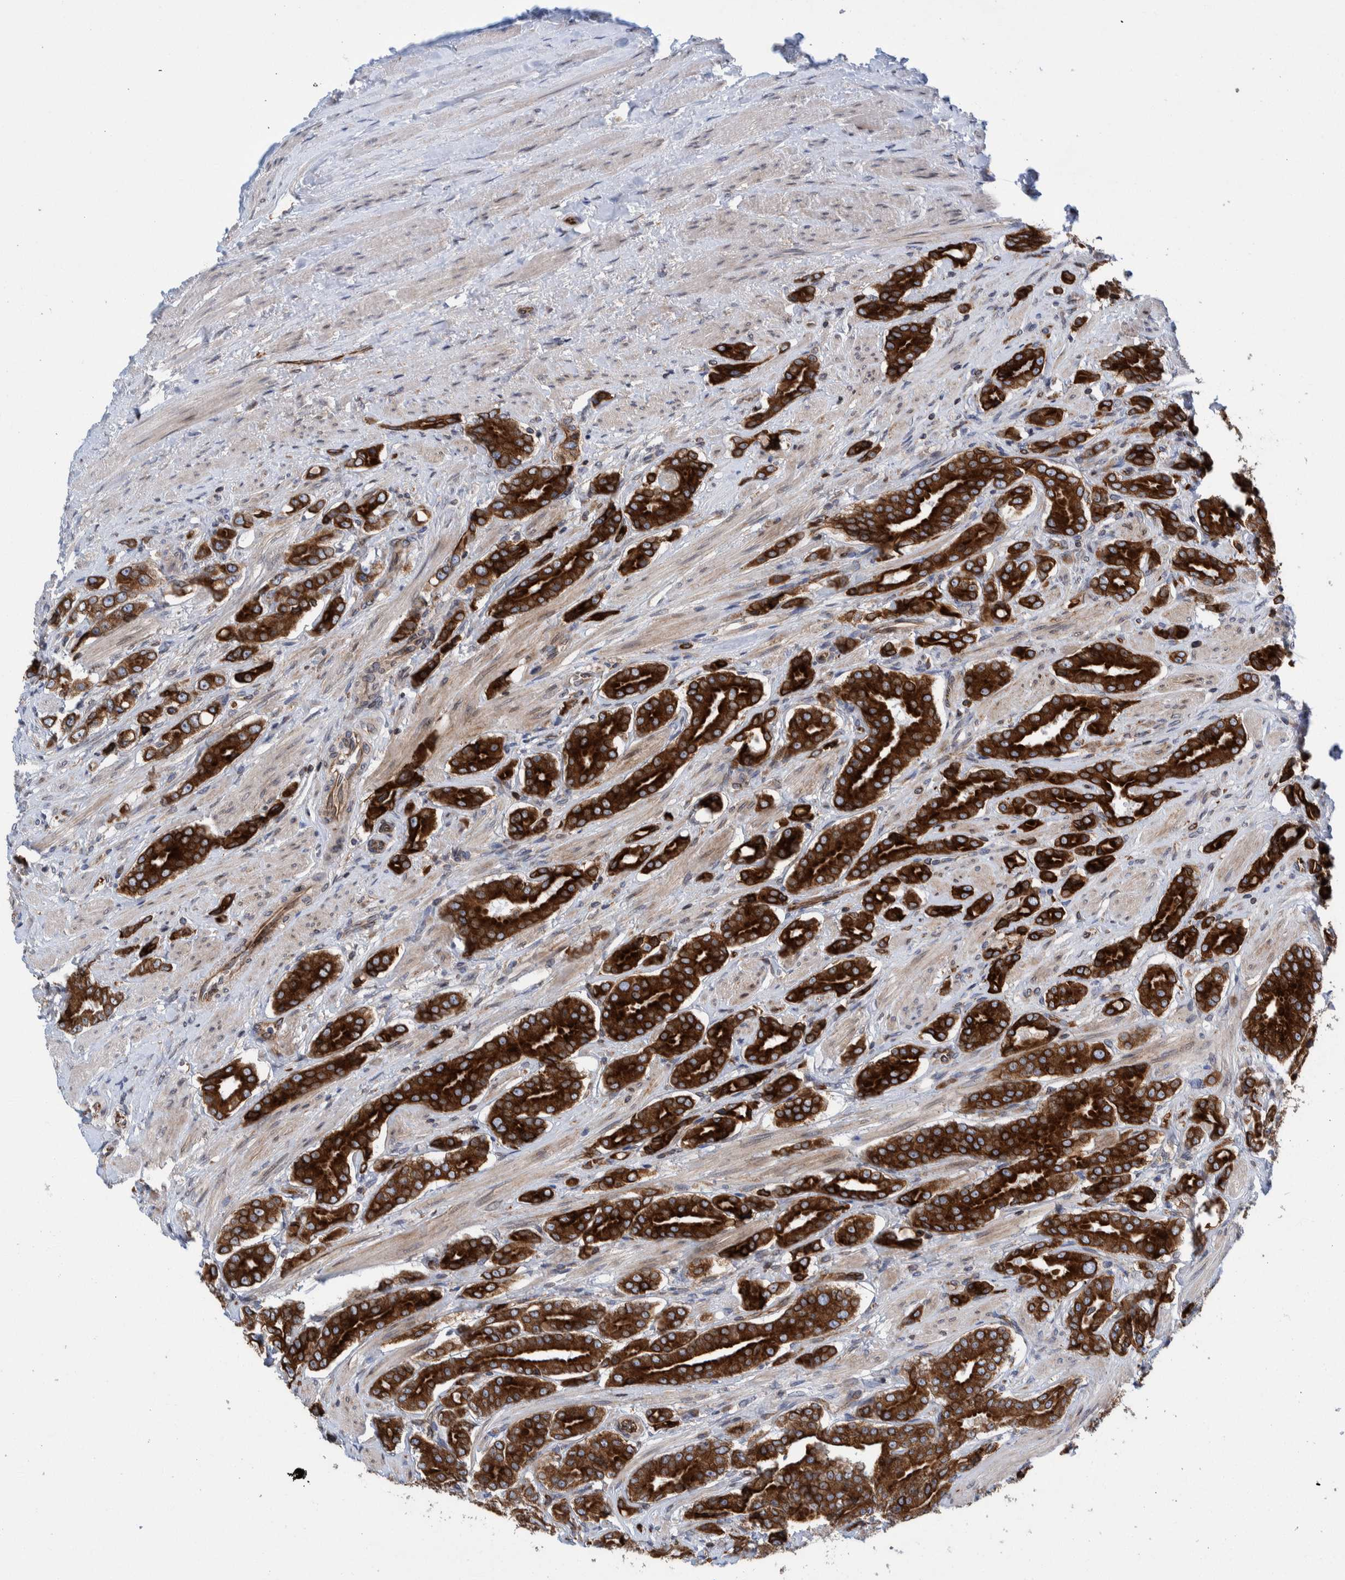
{"staining": {"intensity": "strong", "quantity": ">75%", "location": "cytoplasmic/membranous"}, "tissue": "prostate cancer", "cell_type": "Tumor cells", "image_type": "cancer", "snomed": [{"axis": "morphology", "description": "Adenocarcinoma, High grade"}, {"axis": "topography", "description": "Prostate"}], "caption": "Tumor cells show high levels of strong cytoplasmic/membranous positivity in about >75% of cells in human prostate high-grade adenocarcinoma. (Brightfield microscopy of DAB IHC at high magnification).", "gene": "THEM6", "patient": {"sex": "male", "age": 71}}